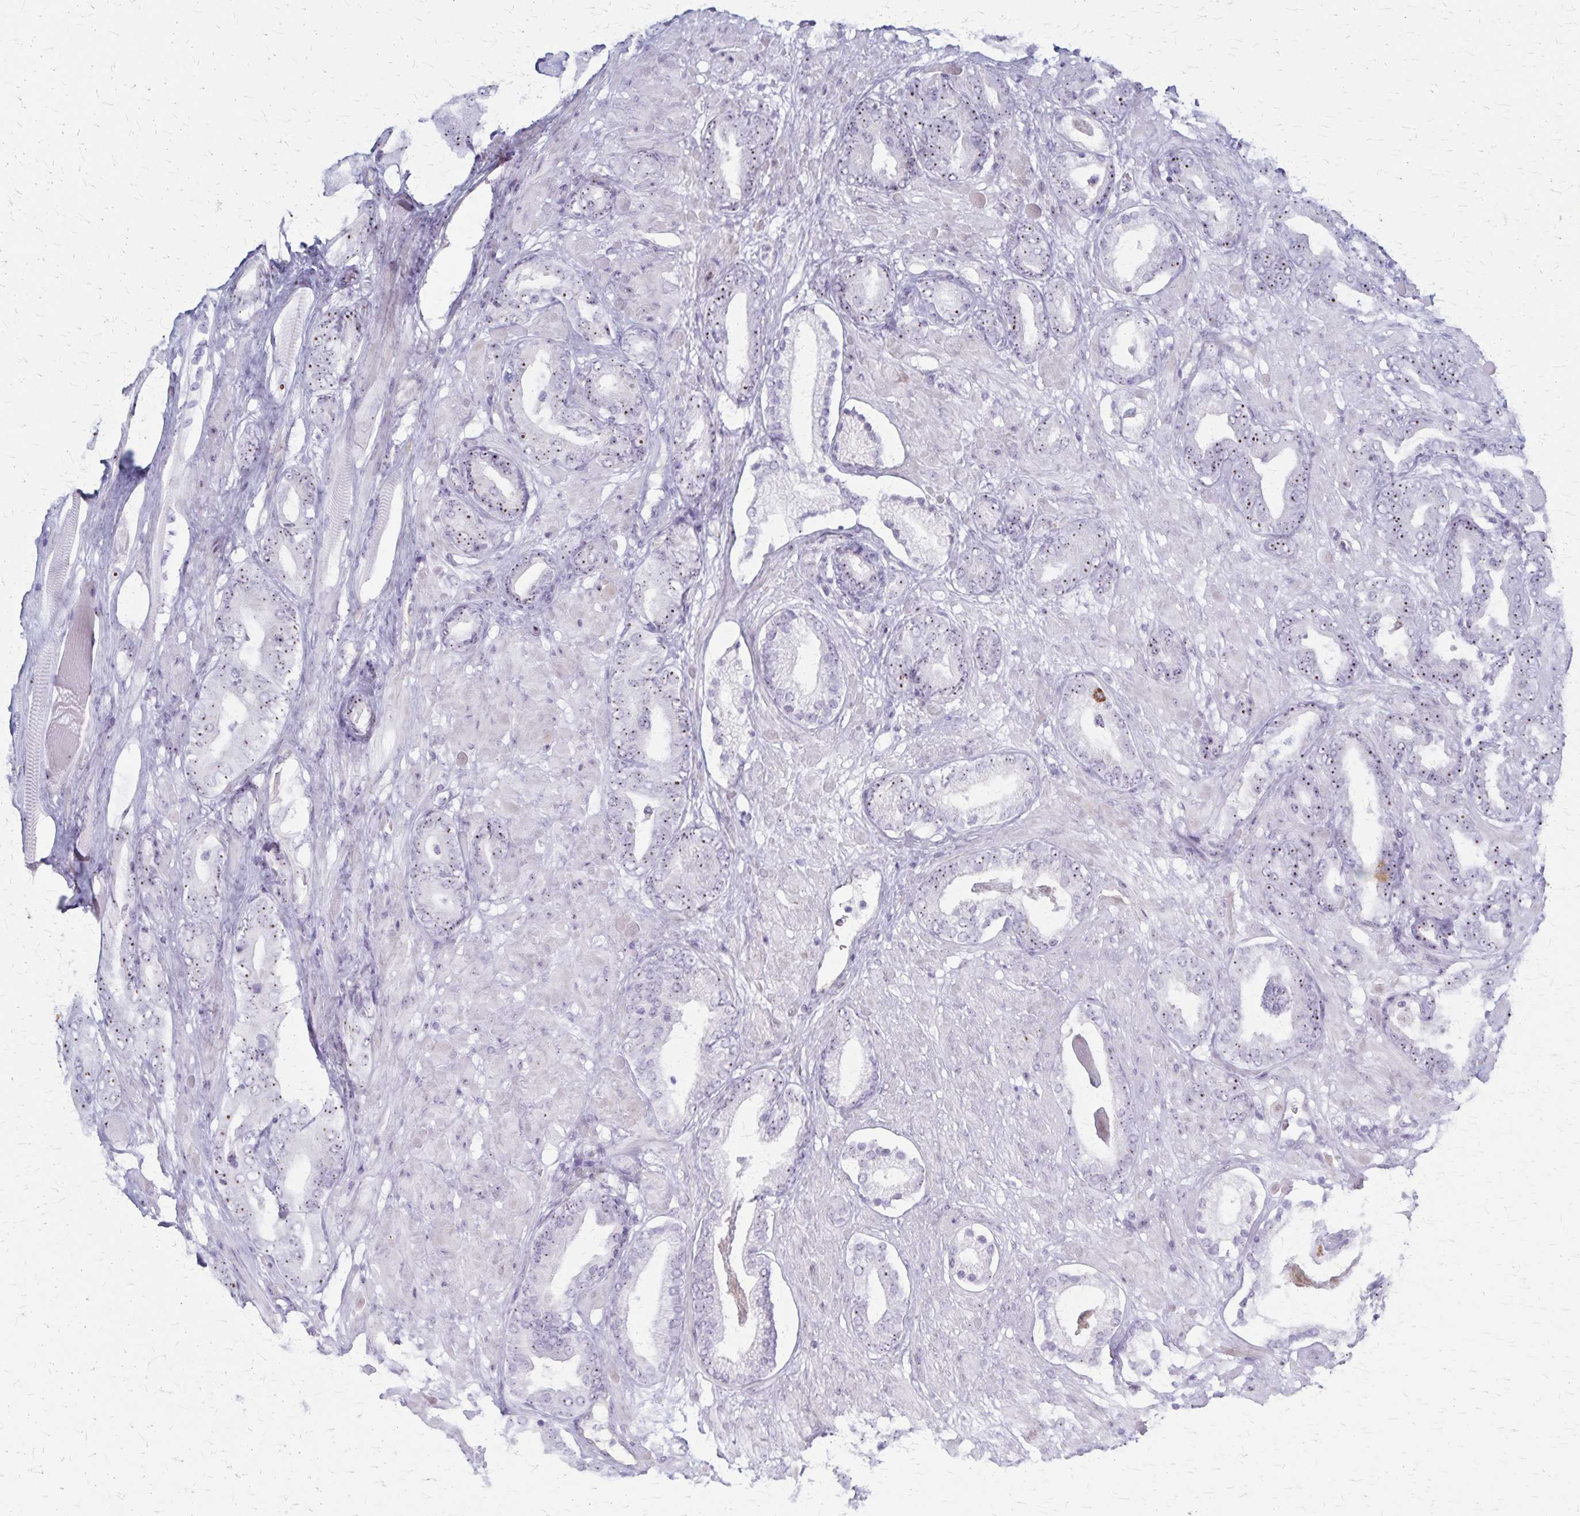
{"staining": {"intensity": "weak", "quantity": "25%-75%", "location": "nuclear"}, "tissue": "prostate cancer", "cell_type": "Tumor cells", "image_type": "cancer", "snomed": [{"axis": "morphology", "description": "Adenocarcinoma, High grade"}, {"axis": "topography", "description": "Prostate"}], "caption": "Human adenocarcinoma (high-grade) (prostate) stained with a brown dye demonstrates weak nuclear positive positivity in about 25%-75% of tumor cells.", "gene": "DLK2", "patient": {"sex": "male", "age": 56}}